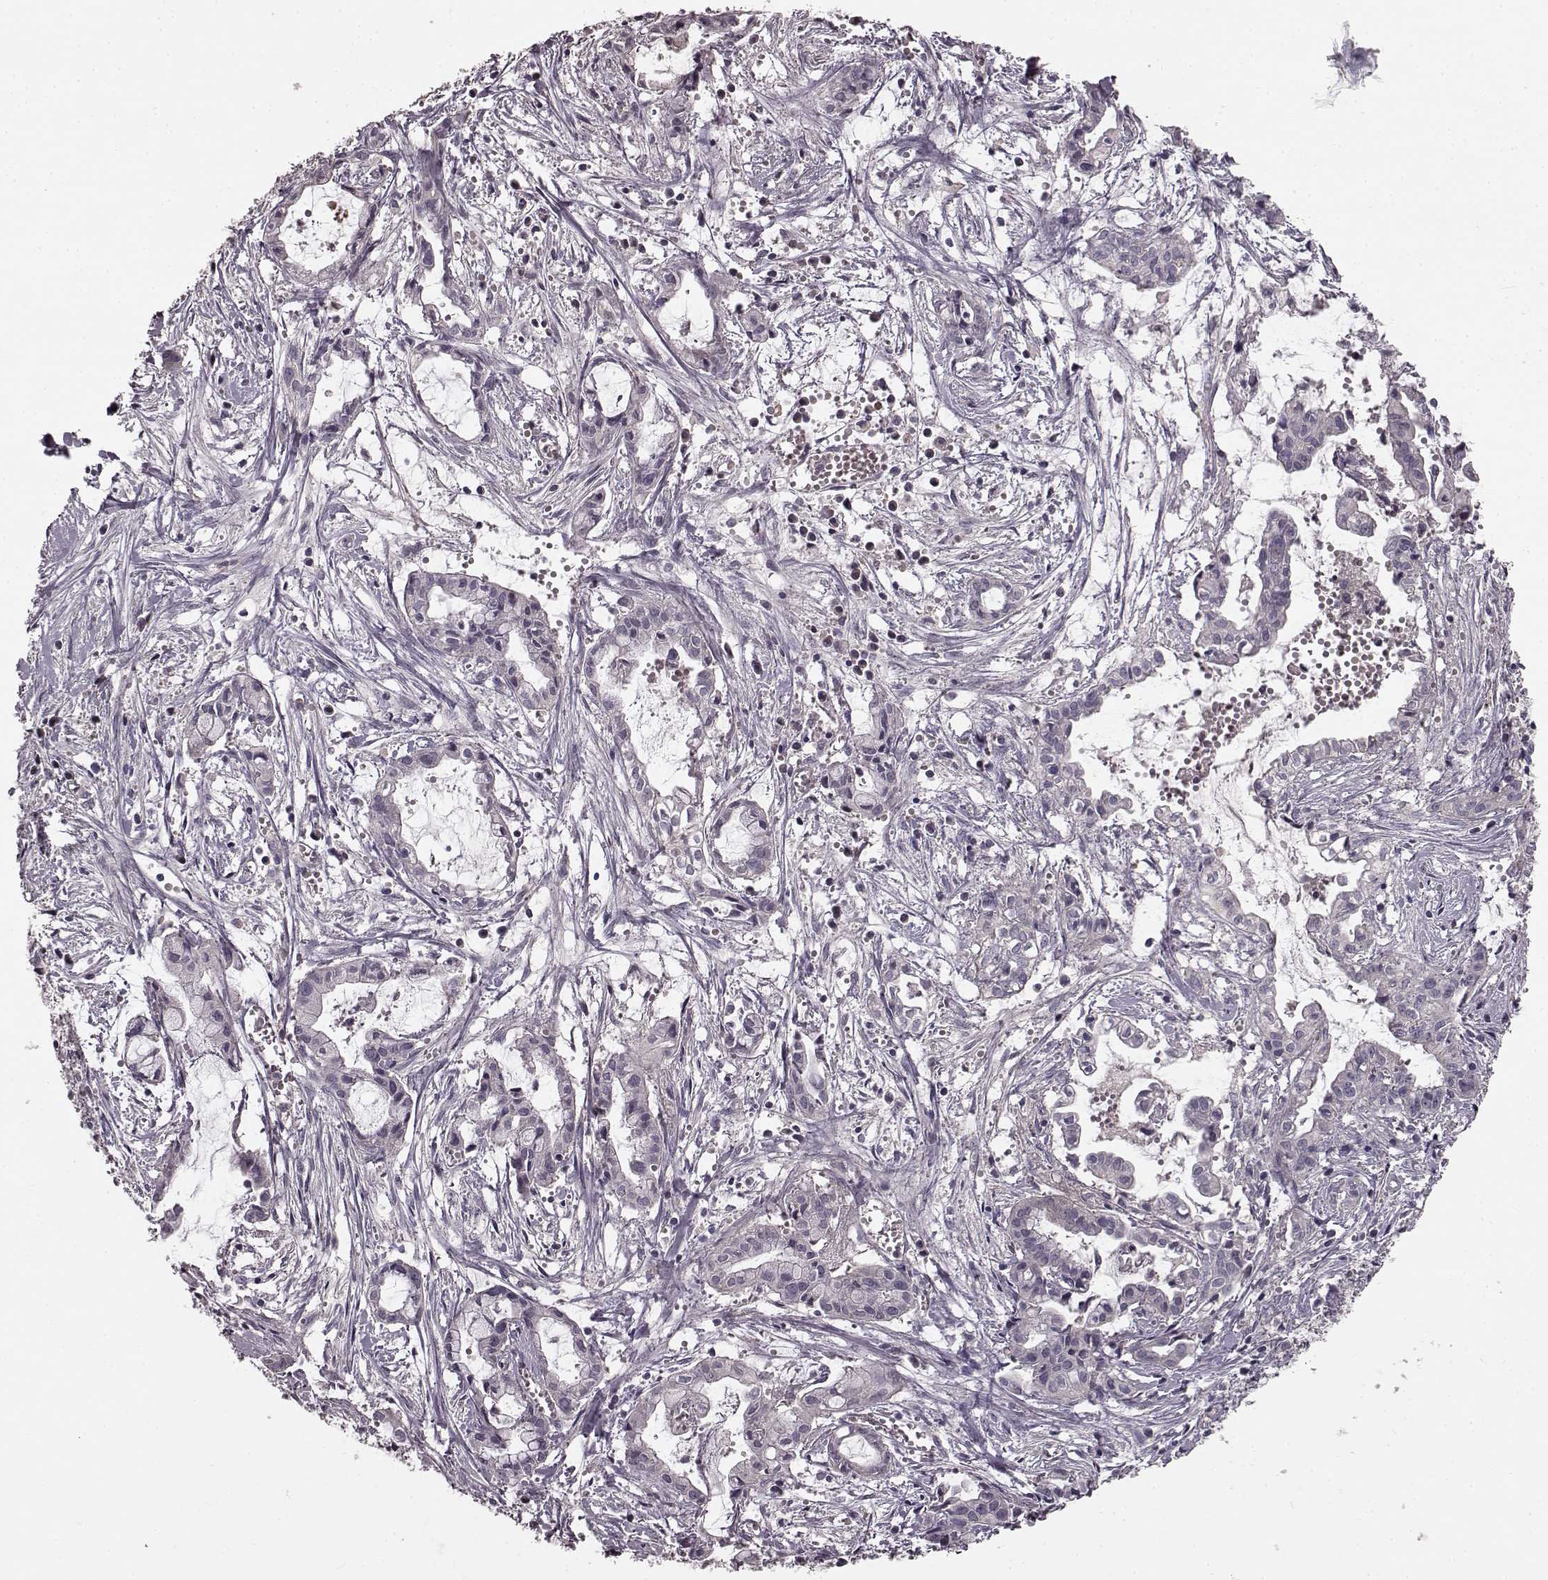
{"staining": {"intensity": "negative", "quantity": "none", "location": "none"}, "tissue": "pancreatic cancer", "cell_type": "Tumor cells", "image_type": "cancer", "snomed": [{"axis": "morphology", "description": "Adenocarcinoma, NOS"}, {"axis": "topography", "description": "Pancreas"}], "caption": "Tumor cells are negative for protein expression in human pancreatic cancer (adenocarcinoma). (DAB immunohistochemistry (IHC) with hematoxylin counter stain).", "gene": "SLC22A18", "patient": {"sex": "male", "age": 48}}